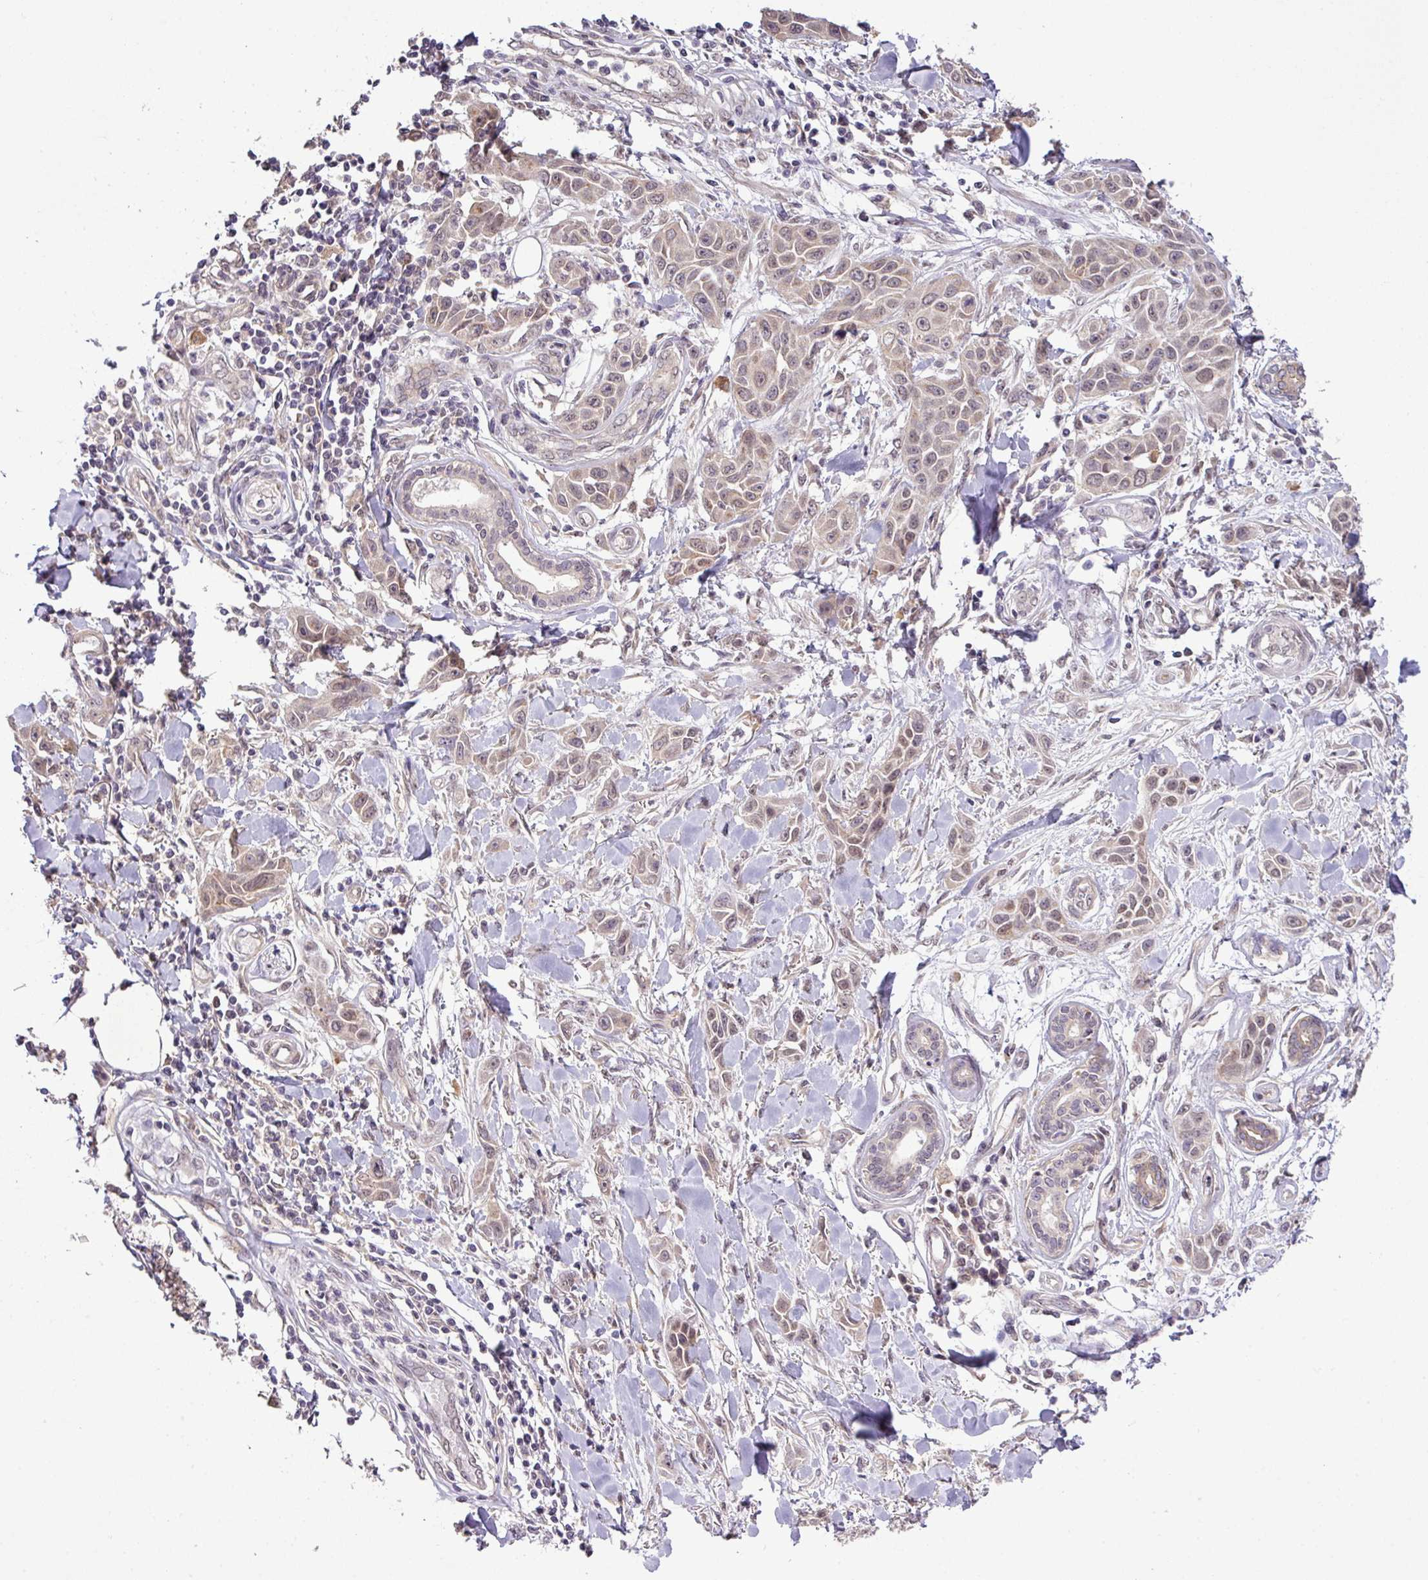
{"staining": {"intensity": "weak", "quantity": "25%-75%", "location": "nuclear"}, "tissue": "skin cancer", "cell_type": "Tumor cells", "image_type": "cancer", "snomed": [{"axis": "morphology", "description": "Squamous cell carcinoma, NOS"}, {"axis": "topography", "description": "Skin"}], "caption": "Protein staining shows weak nuclear staining in about 25%-75% of tumor cells in skin squamous cell carcinoma.", "gene": "DNAAF4", "patient": {"sex": "female", "age": 69}}